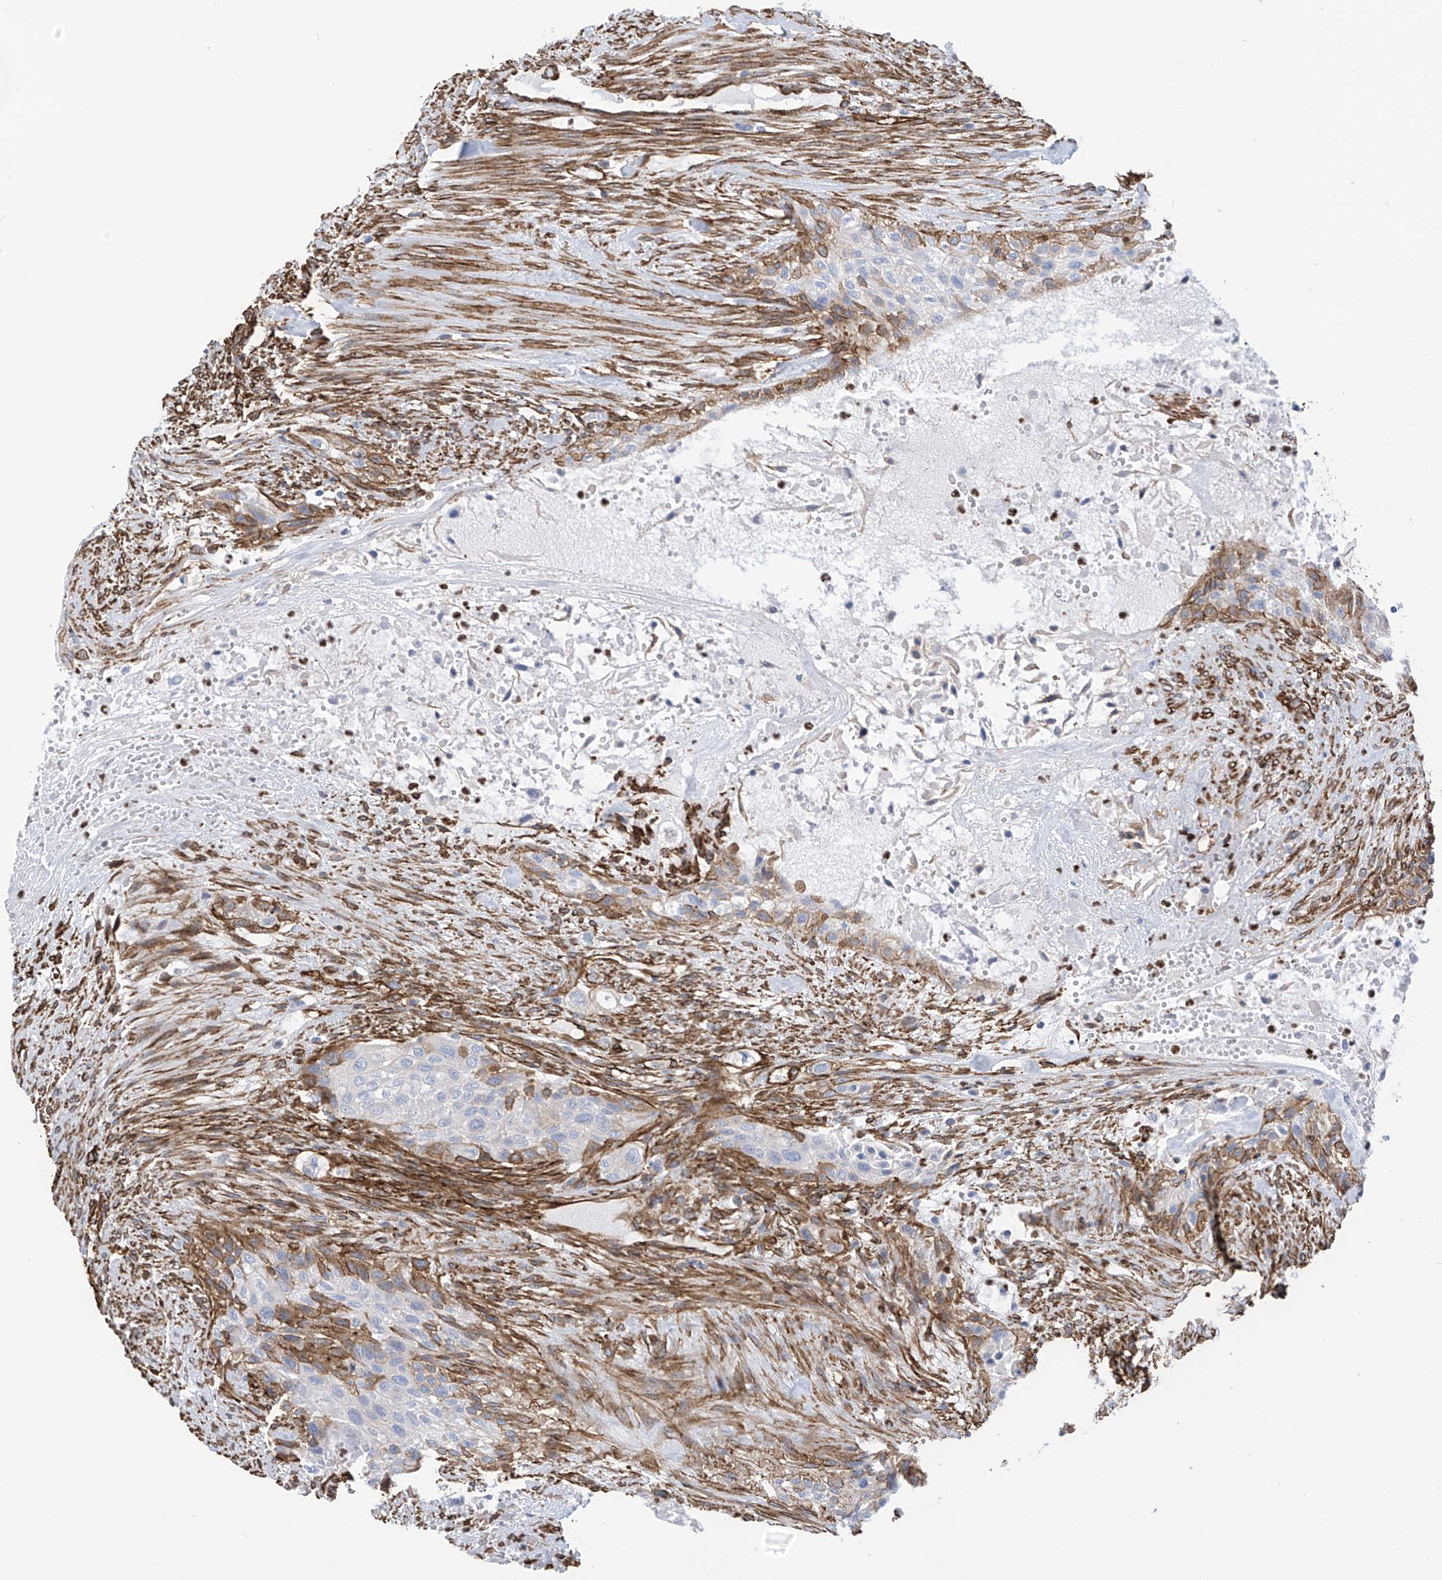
{"staining": {"intensity": "moderate", "quantity": "<25%", "location": "cytoplasmic/membranous"}, "tissue": "urothelial cancer", "cell_type": "Tumor cells", "image_type": "cancer", "snomed": [{"axis": "morphology", "description": "Urothelial carcinoma, High grade"}, {"axis": "topography", "description": "Urinary bladder"}], "caption": "Approximately <25% of tumor cells in urothelial carcinoma (high-grade) reveal moderate cytoplasmic/membranous protein positivity as visualized by brown immunohistochemical staining.", "gene": "UBTD1", "patient": {"sex": "male", "age": 35}}